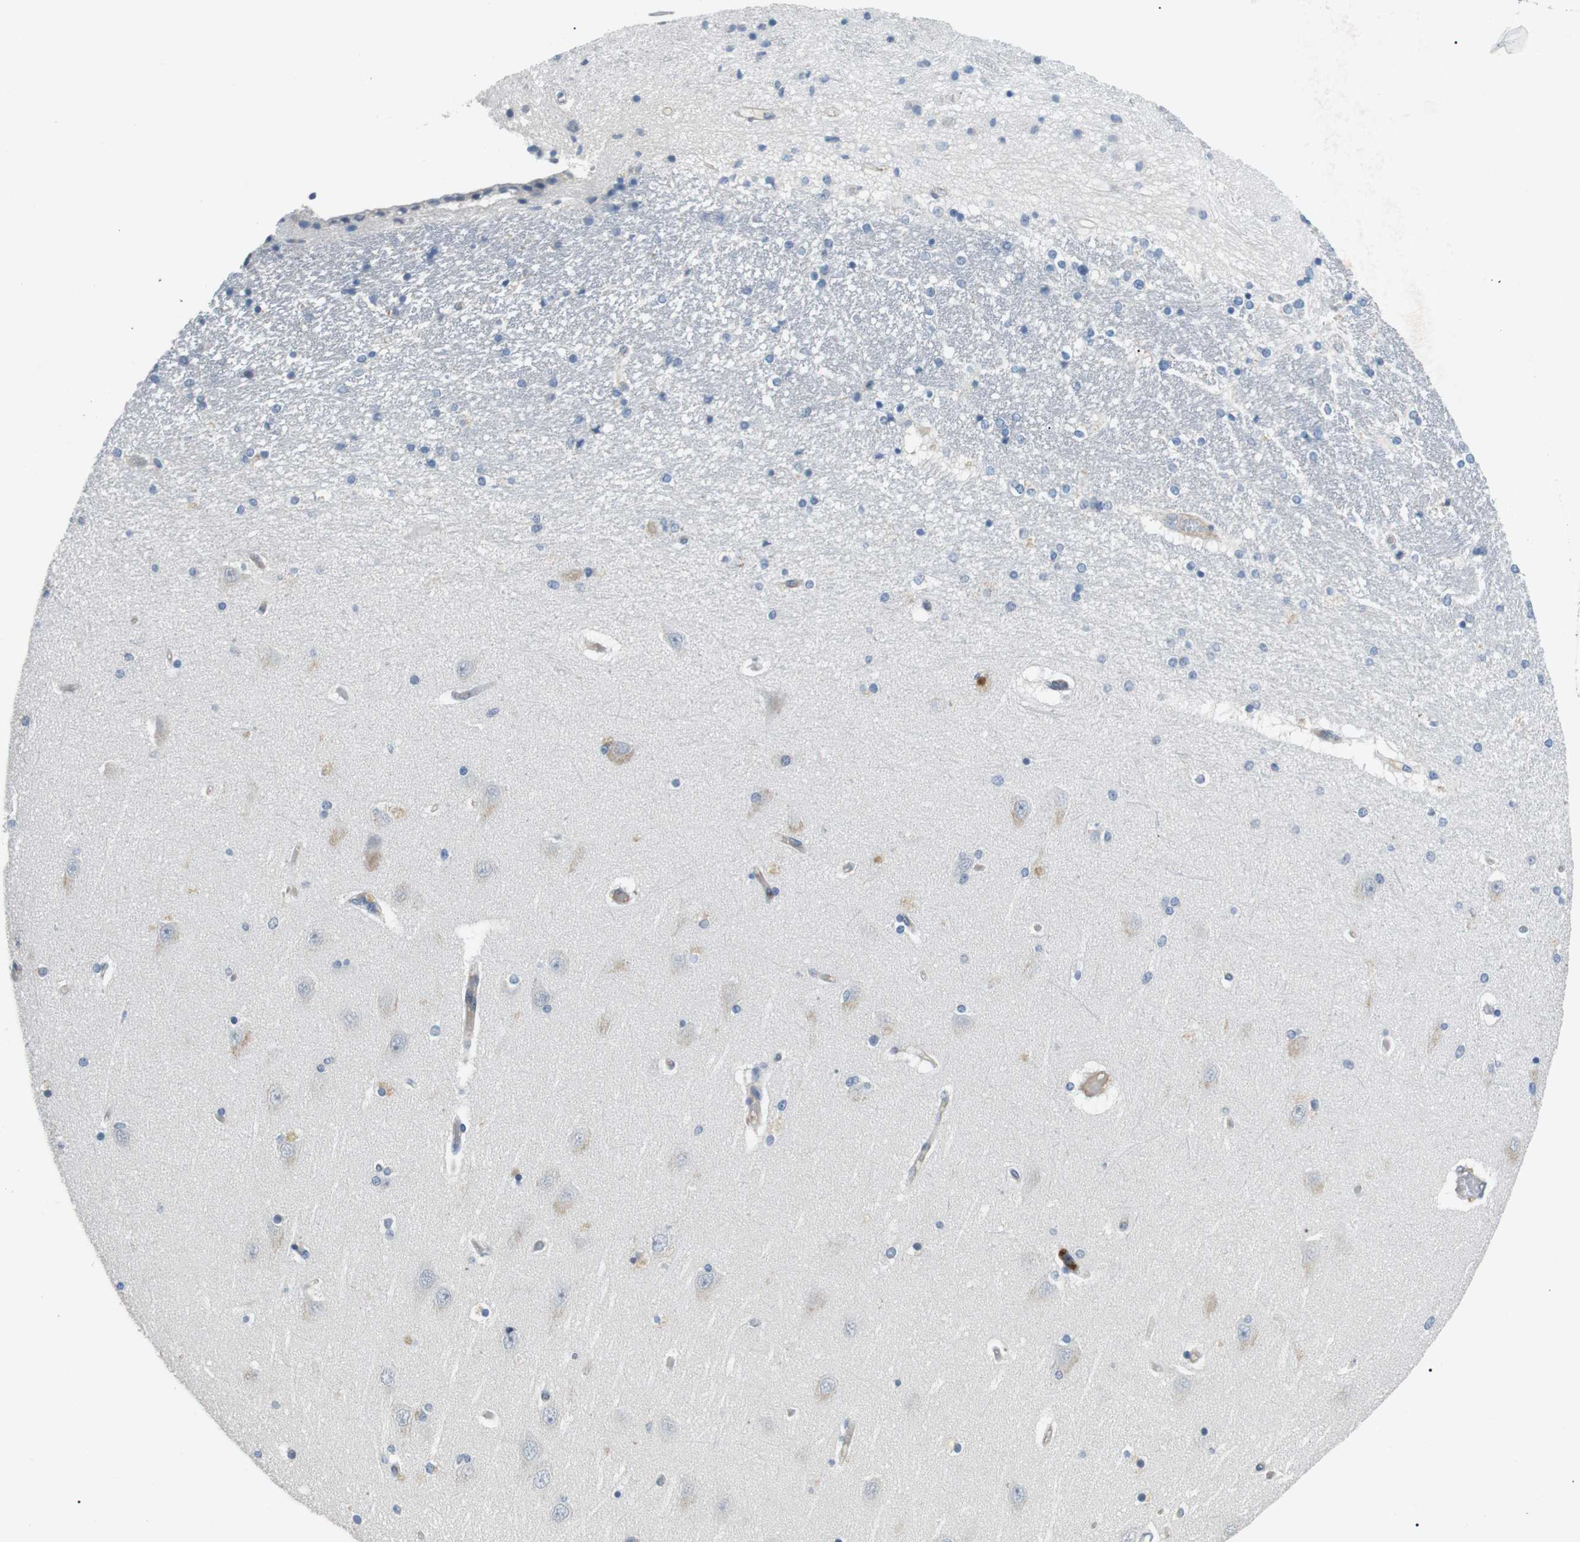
{"staining": {"intensity": "weak", "quantity": "<25%", "location": "cytoplasmic/membranous"}, "tissue": "hippocampus", "cell_type": "Glial cells", "image_type": "normal", "snomed": [{"axis": "morphology", "description": "Normal tissue, NOS"}, {"axis": "topography", "description": "Hippocampus"}], "caption": "Immunohistochemistry histopathology image of normal hippocampus stained for a protein (brown), which shows no expression in glial cells.", "gene": "GZMM", "patient": {"sex": "female", "age": 54}}